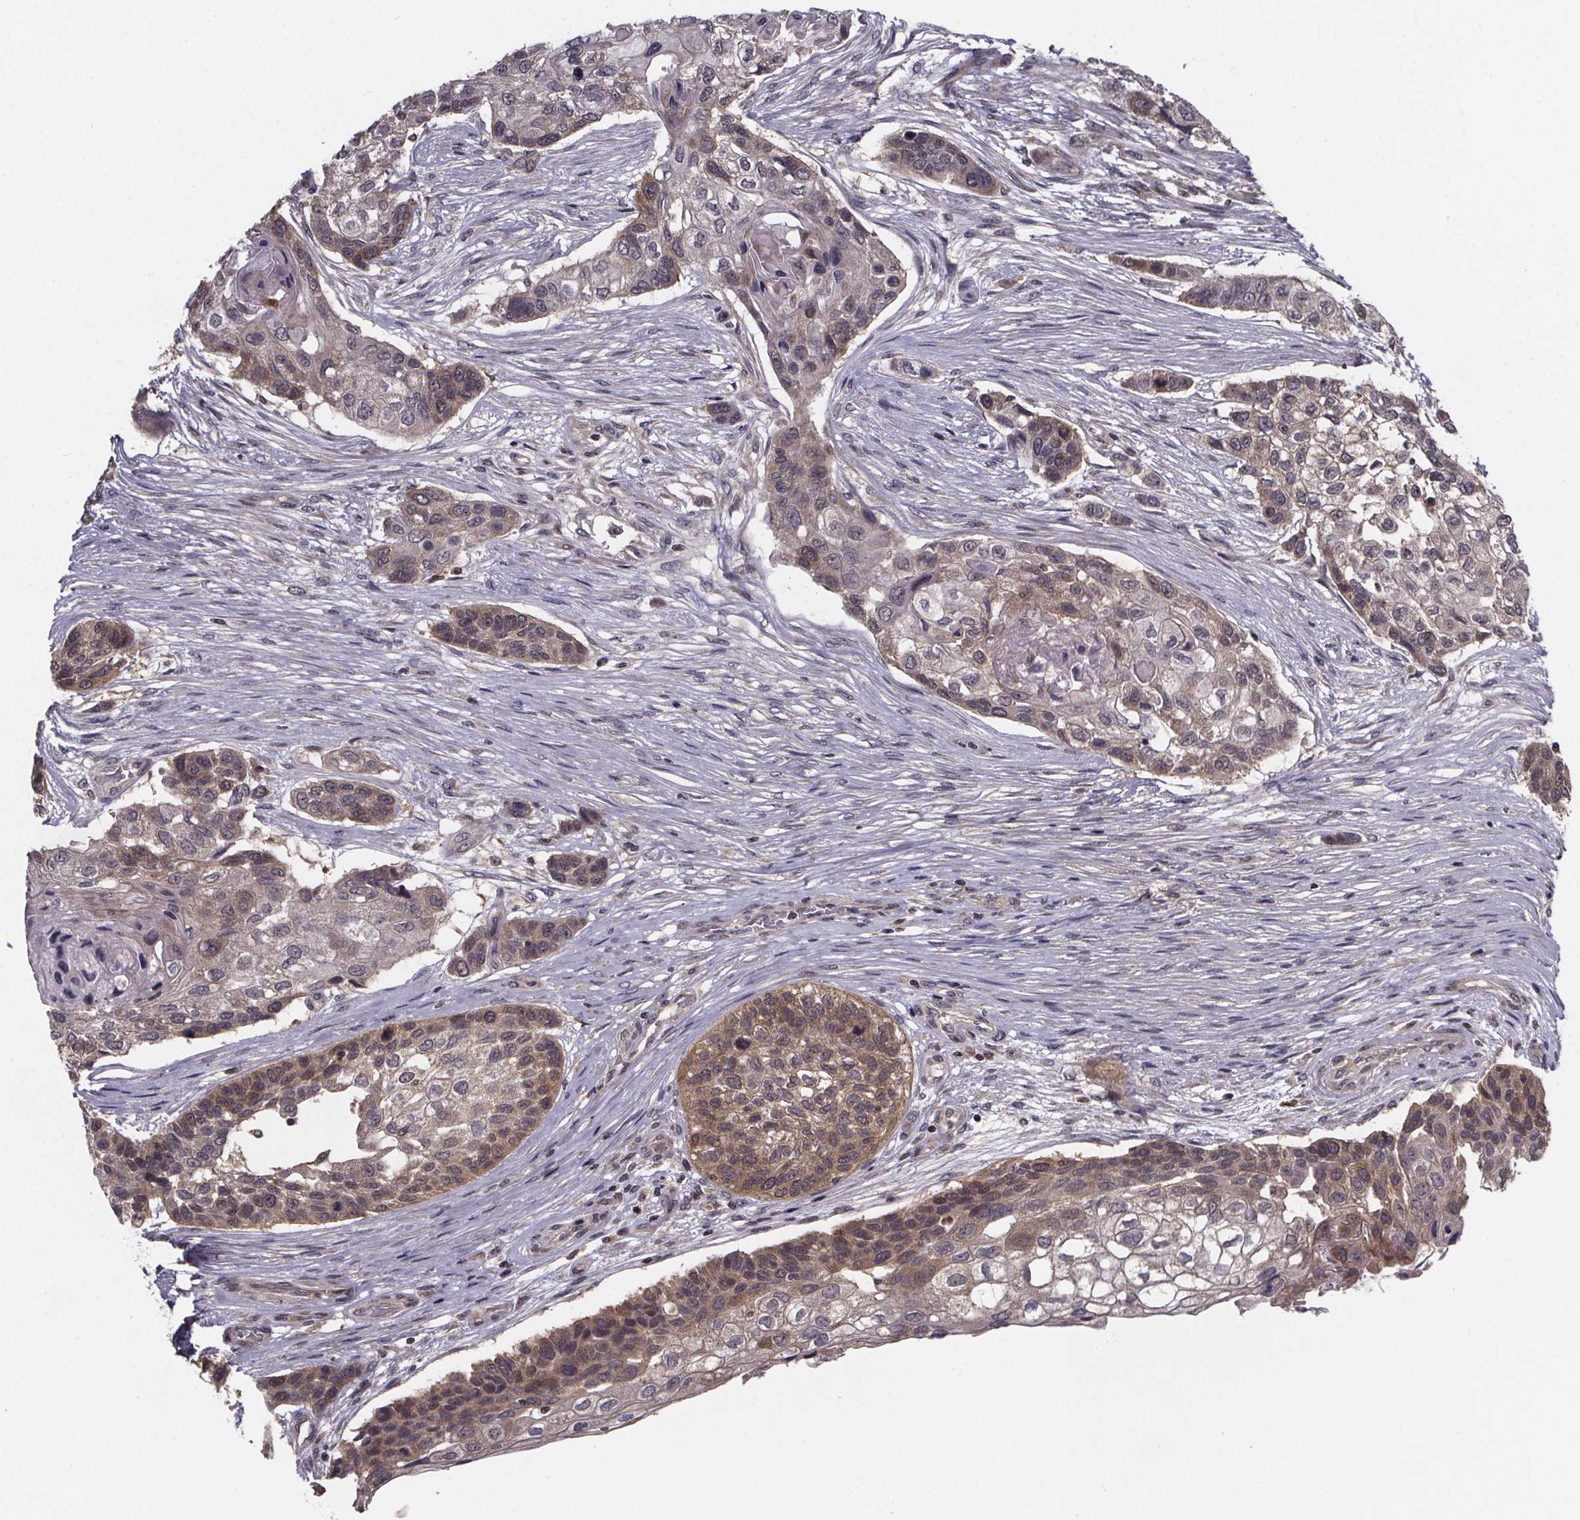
{"staining": {"intensity": "weak", "quantity": "25%-75%", "location": "cytoplasmic/membranous"}, "tissue": "lung cancer", "cell_type": "Tumor cells", "image_type": "cancer", "snomed": [{"axis": "morphology", "description": "Squamous cell carcinoma, NOS"}, {"axis": "topography", "description": "Lung"}], "caption": "Squamous cell carcinoma (lung) was stained to show a protein in brown. There is low levels of weak cytoplasmic/membranous positivity in approximately 25%-75% of tumor cells.", "gene": "FN3KRP", "patient": {"sex": "male", "age": 69}}